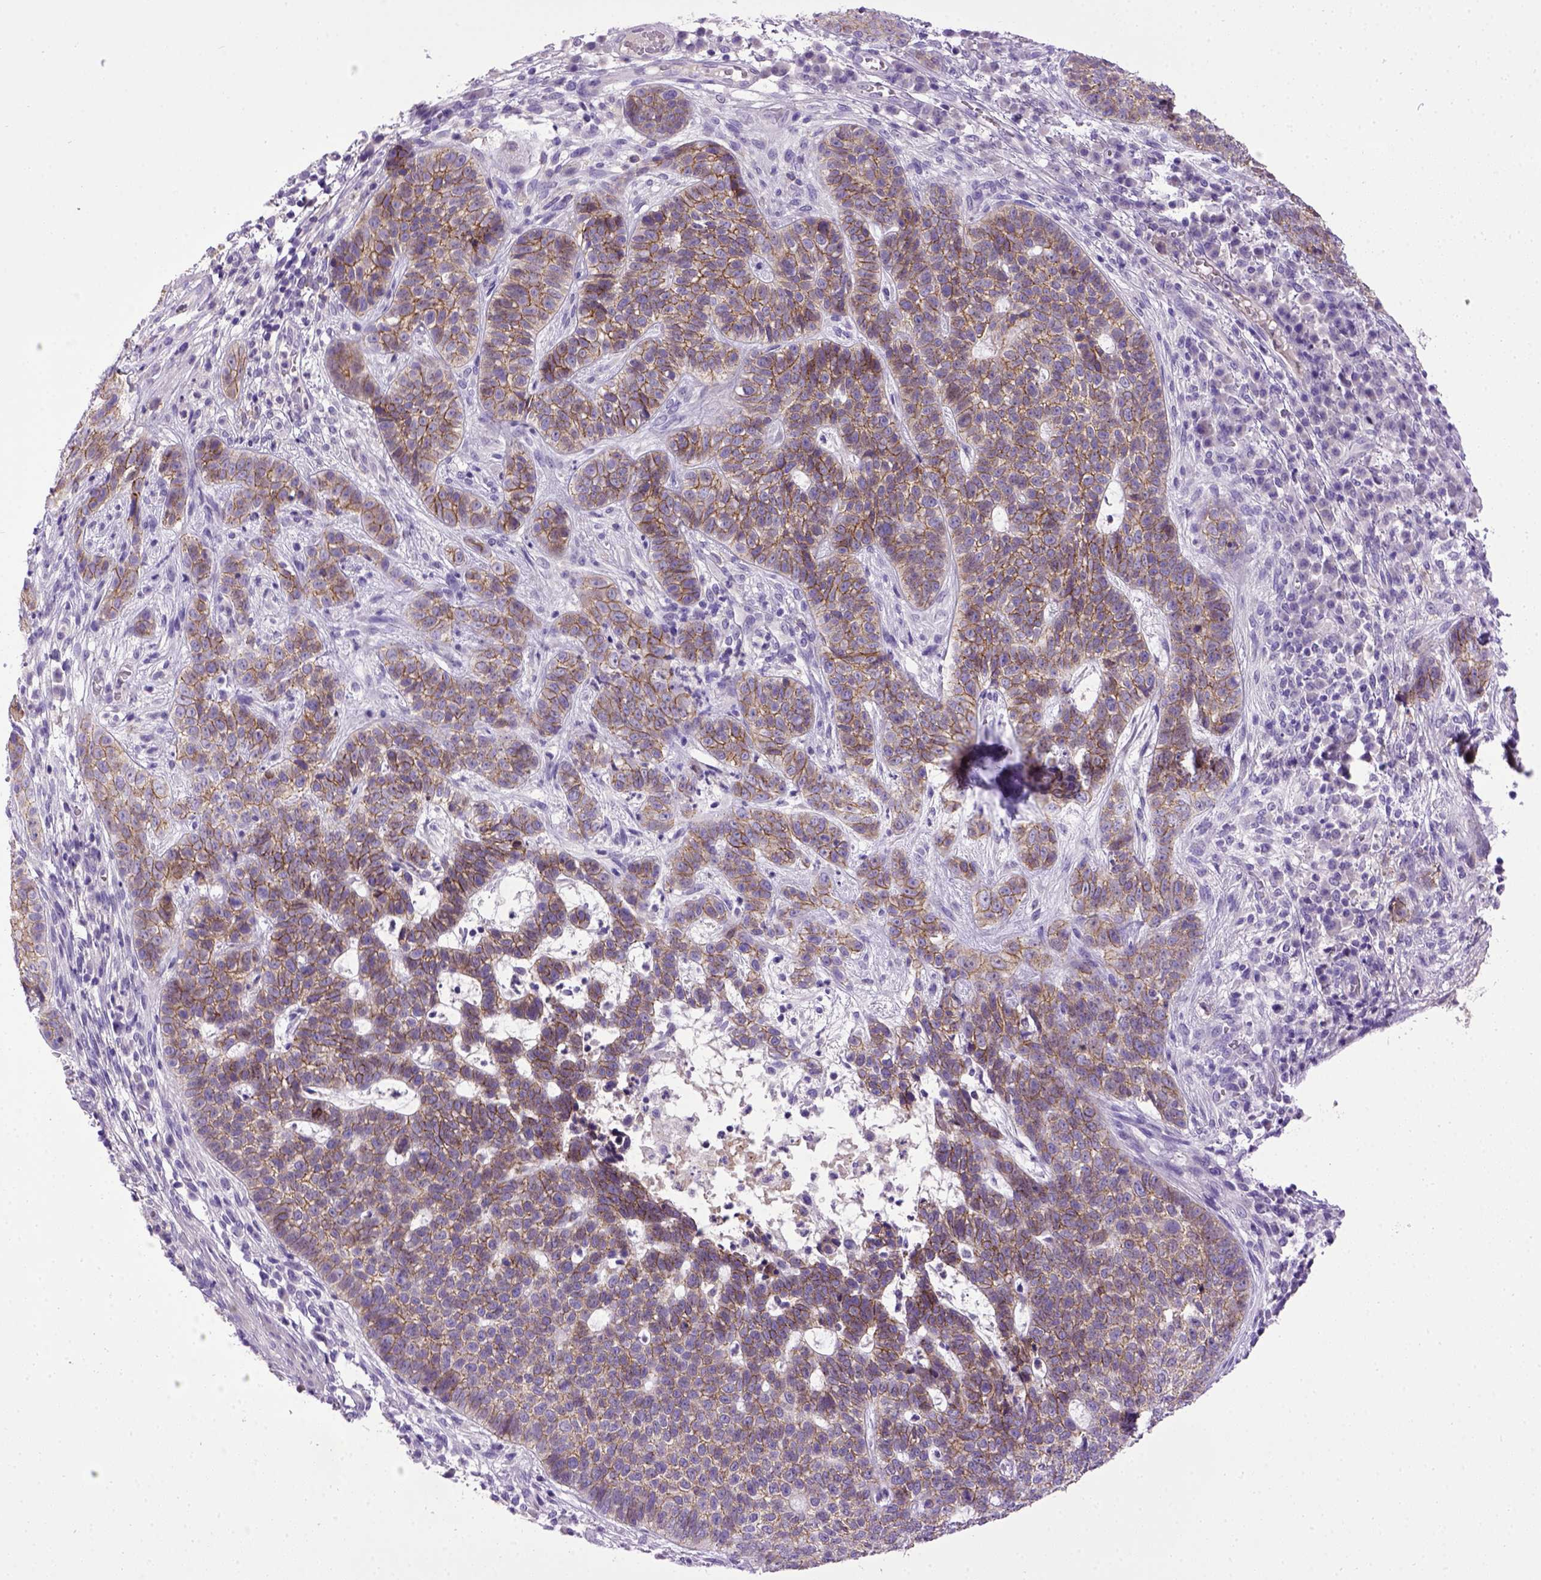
{"staining": {"intensity": "moderate", "quantity": ">75%", "location": "cytoplasmic/membranous"}, "tissue": "skin cancer", "cell_type": "Tumor cells", "image_type": "cancer", "snomed": [{"axis": "morphology", "description": "Basal cell carcinoma"}, {"axis": "topography", "description": "Skin"}], "caption": "Protein staining of basal cell carcinoma (skin) tissue demonstrates moderate cytoplasmic/membranous expression in about >75% of tumor cells. (brown staining indicates protein expression, while blue staining denotes nuclei).", "gene": "CDH1", "patient": {"sex": "female", "age": 69}}